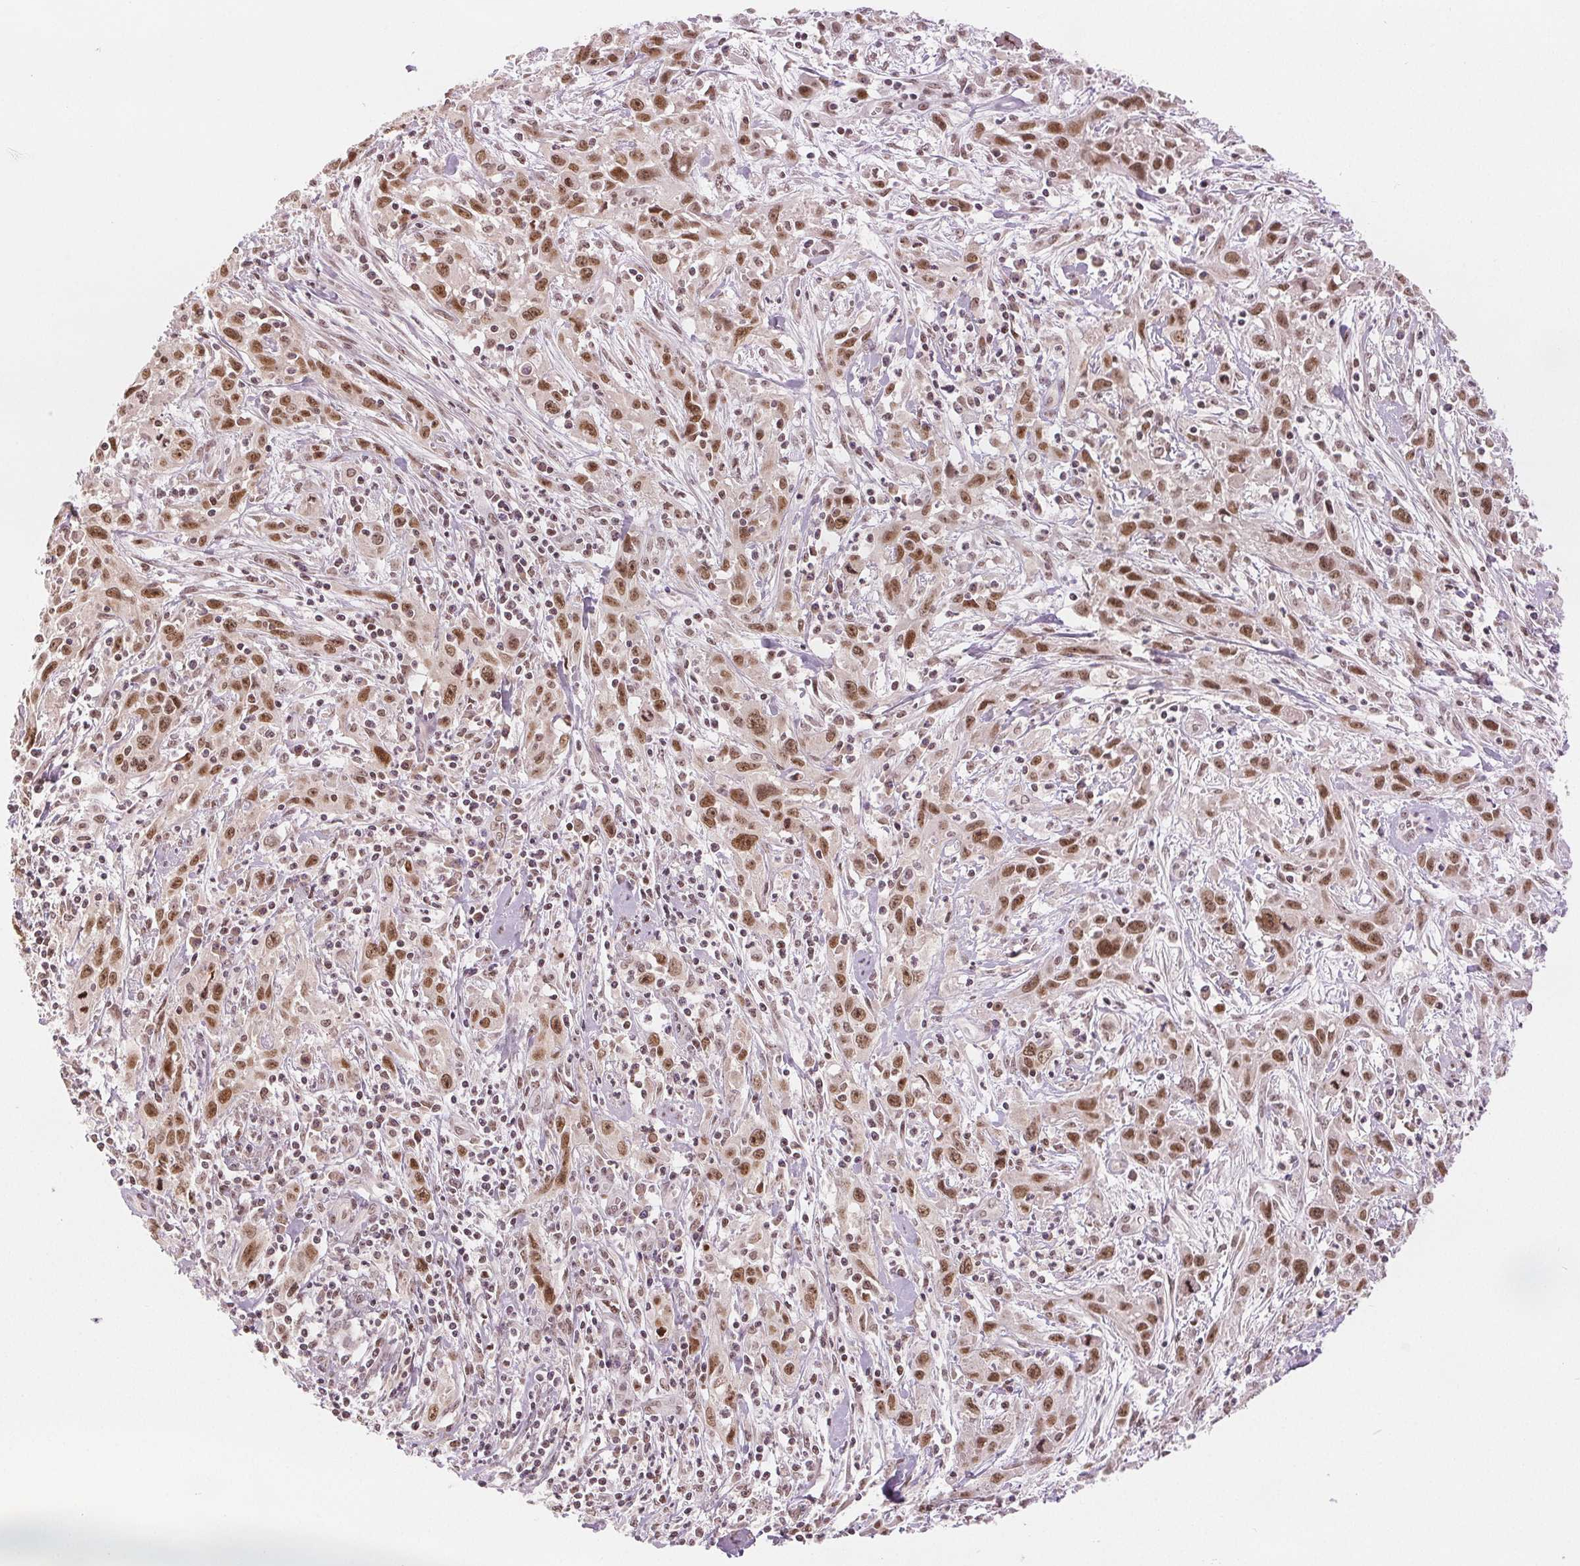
{"staining": {"intensity": "moderate", "quantity": ">75%", "location": "nuclear"}, "tissue": "cervical cancer", "cell_type": "Tumor cells", "image_type": "cancer", "snomed": [{"axis": "morphology", "description": "Squamous cell carcinoma, NOS"}, {"axis": "topography", "description": "Cervix"}], "caption": "An IHC micrograph of neoplastic tissue is shown. Protein staining in brown highlights moderate nuclear positivity in cervical squamous cell carcinoma within tumor cells.", "gene": "DEK", "patient": {"sex": "female", "age": 38}}